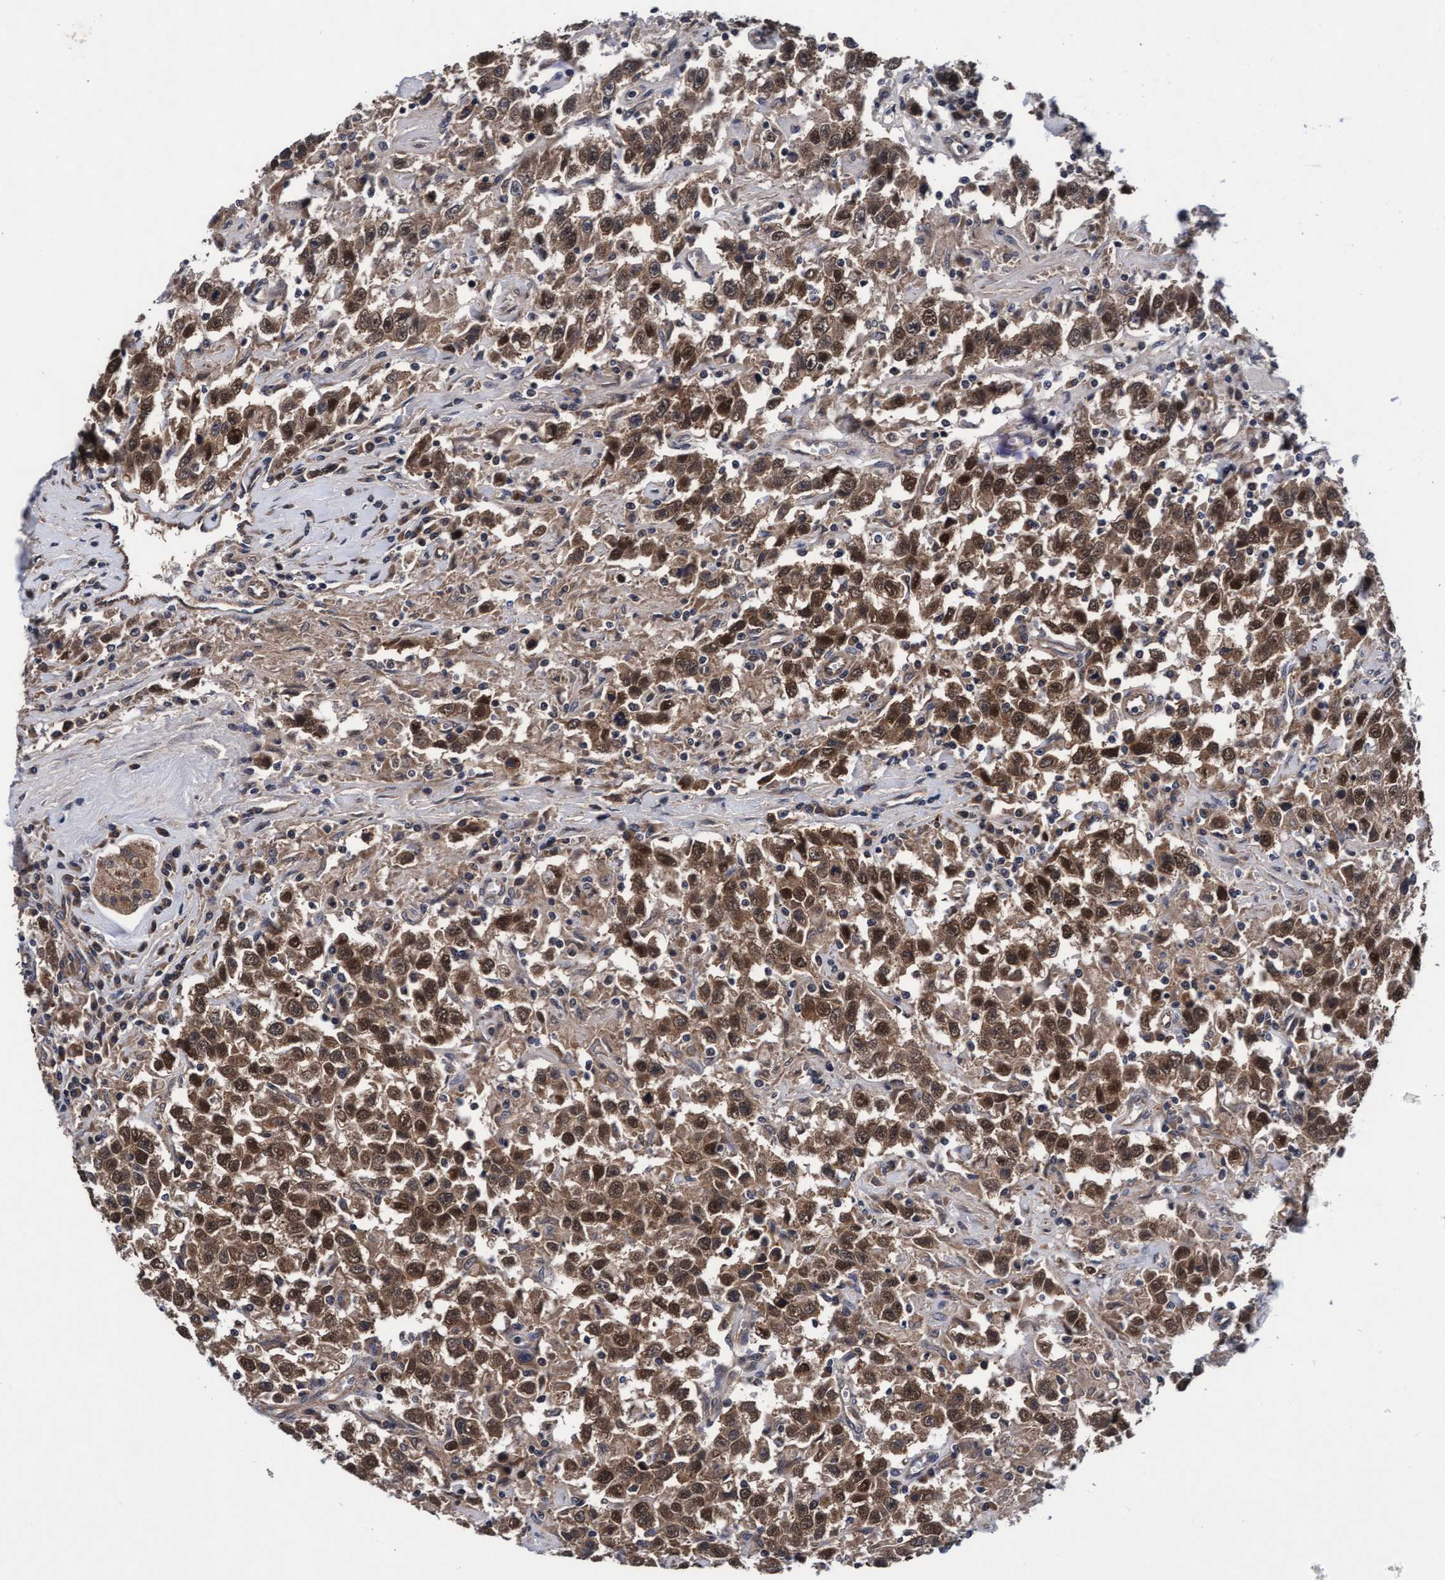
{"staining": {"intensity": "moderate", "quantity": ">75%", "location": "cytoplasmic/membranous,nuclear"}, "tissue": "testis cancer", "cell_type": "Tumor cells", "image_type": "cancer", "snomed": [{"axis": "morphology", "description": "Seminoma, NOS"}, {"axis": "topography", "description": "Testis"}], "caption": "A medium amount of moderate cytoplasmic/membranous and nuclear positivity is present in approximately >75% of tumor cells in testis seminoma tissue.", "gene": "EFCAB13", "patient": {"sex": "male", "age": 41}}